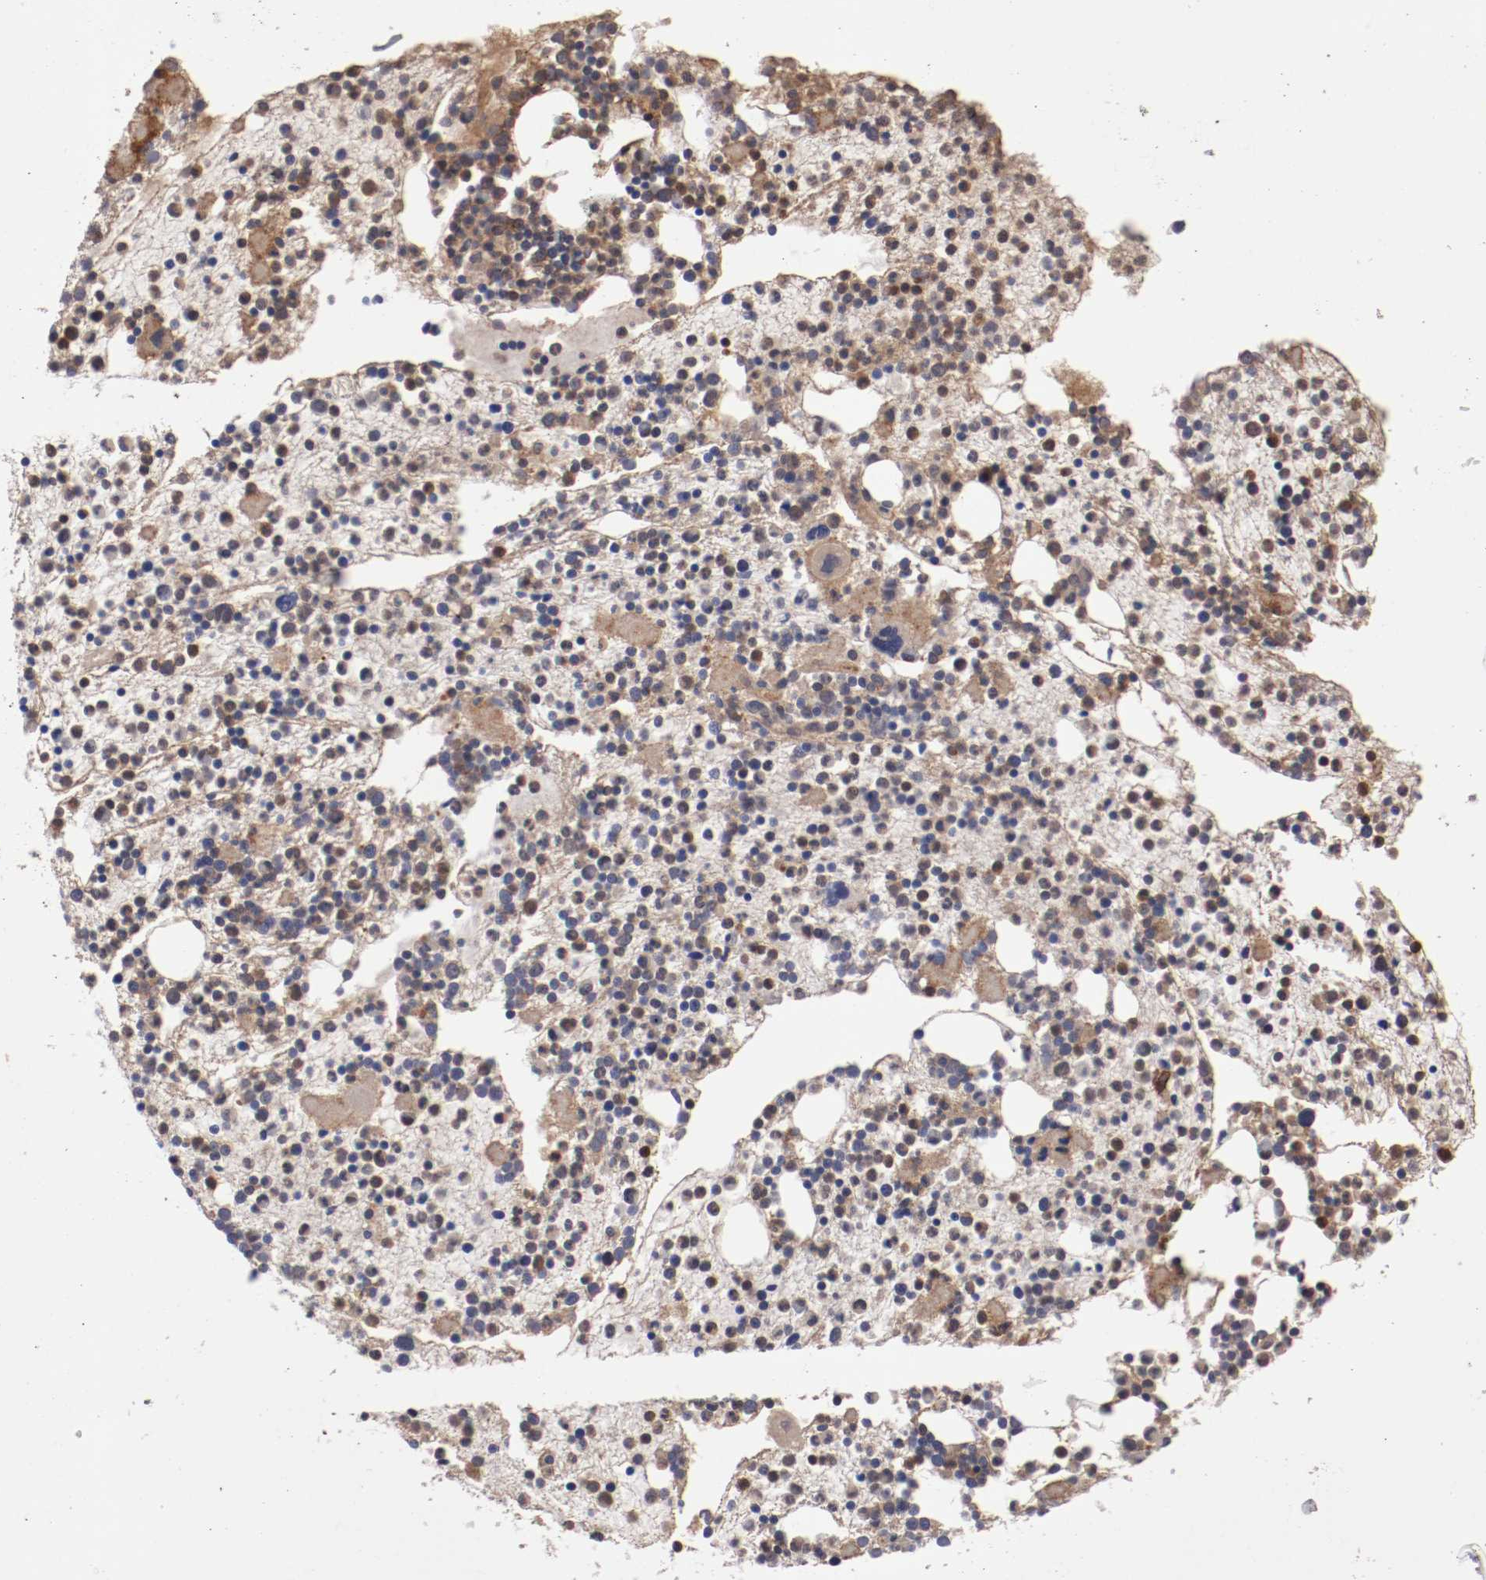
{"staining": {"intensity": "moderate", "quantity": "25%-75%", "location": "cytoplasmic/membranous"}, "tissue": "bone marrow", "cell_type": "Hematopoietic cells", "image_type": "normal", "snomed": [{"axis": "morphology", "description": "Normal tissue, NOS"}, {"axis": "topography", "description": "Bone marrow"}], "caption": "DAB (3,3'-diaminobenzidine) immunohistochemical staining of benign bone marrow shows moderate cytoplasmic/membranous protein staining in about 25%-75% of hematopoietic cells.", "gene": "RPS6KA6", "patient": {"sex": "male", "age": 15}}